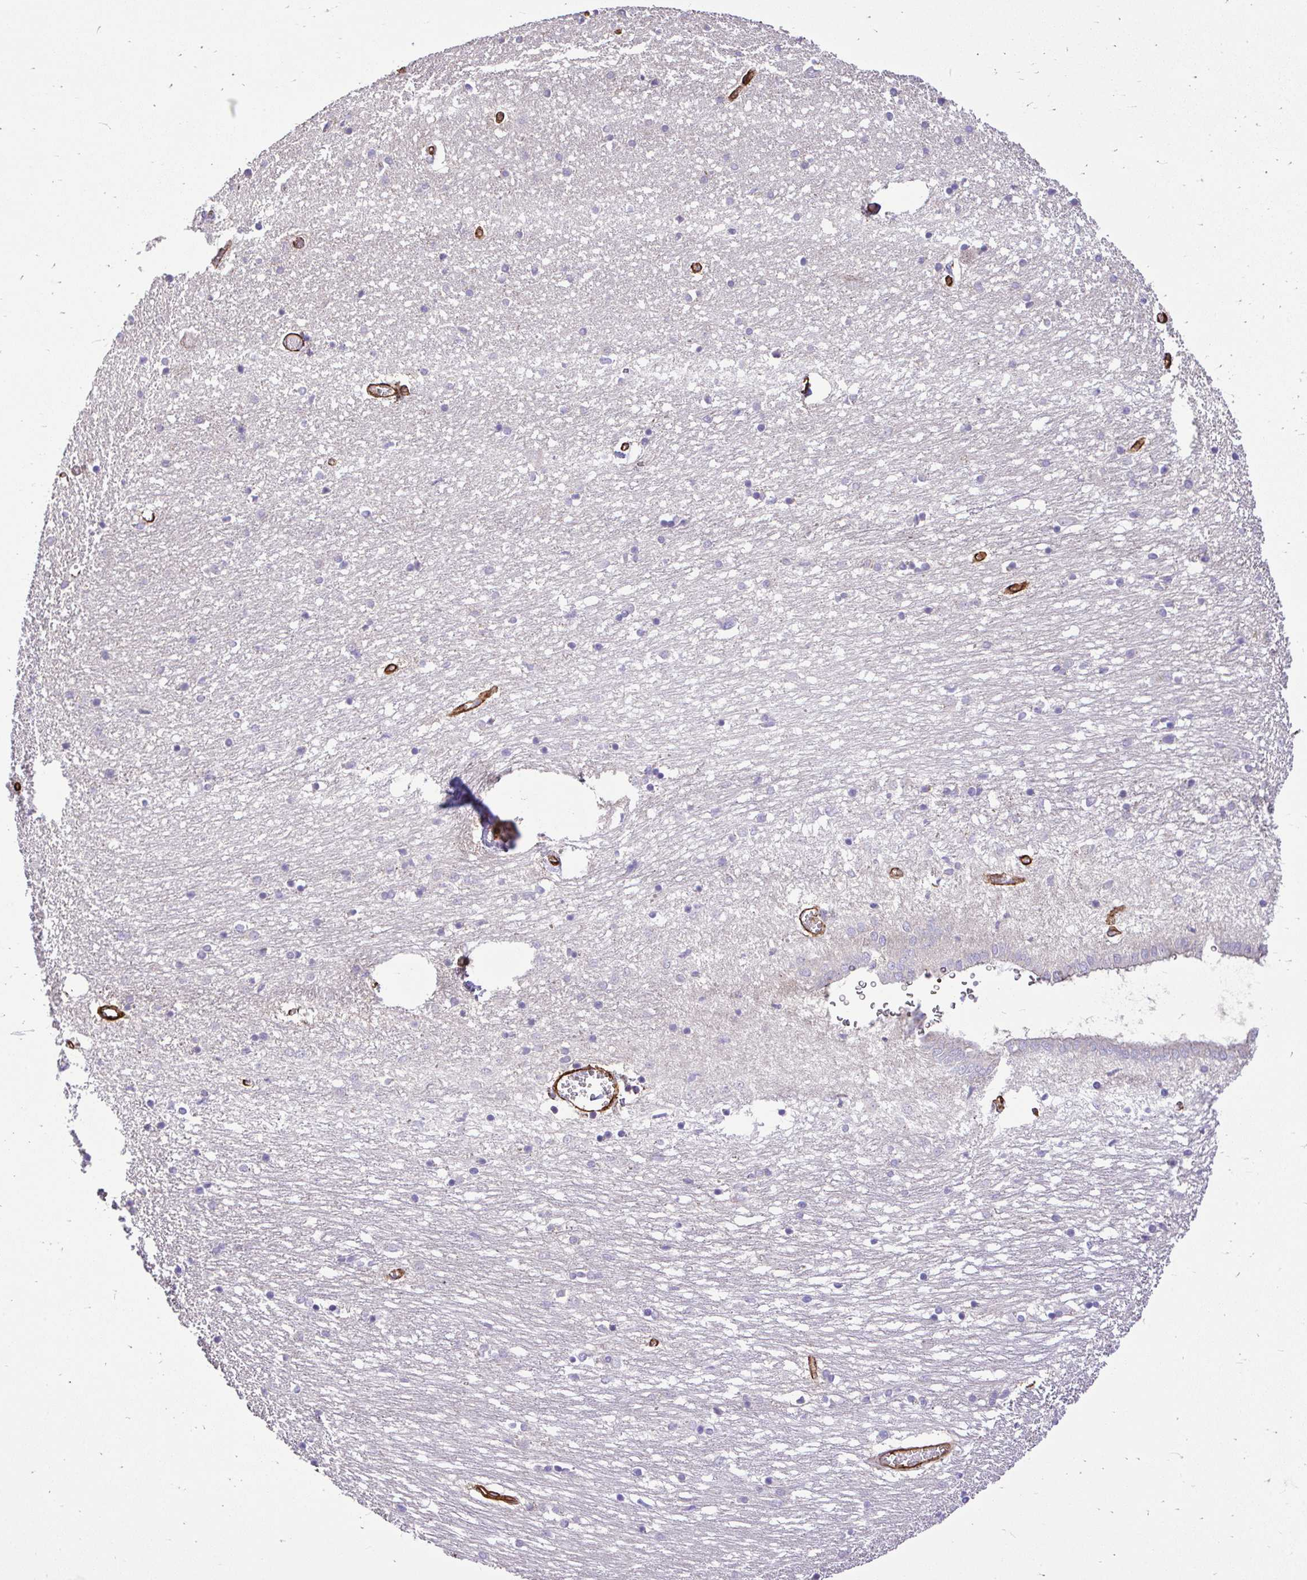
{"staining": {"intensity": "weak", "quantity": "<25%", "location": "cytoplasmic/membranous"}, "tissue": "caudate", "cell_type": "Glial cells", "image_type": "normal", "snomed": [{"axis": "morphology", "description": "Normal tissue, NOS"}, {"axis": "topography", "description": "Lateral ventricle wall"}, {"axis": "topography", "description": "Hippocampus"}], "caption": "A histopathology image of caudate stained for a protein displays no brown staining in glial cells. (DAB (3,3'-diaminobenzidine) IHC with hematoxylin counter stain).", "gene": "PTPRK", "patient": {"sex": "female", "age": 63}}